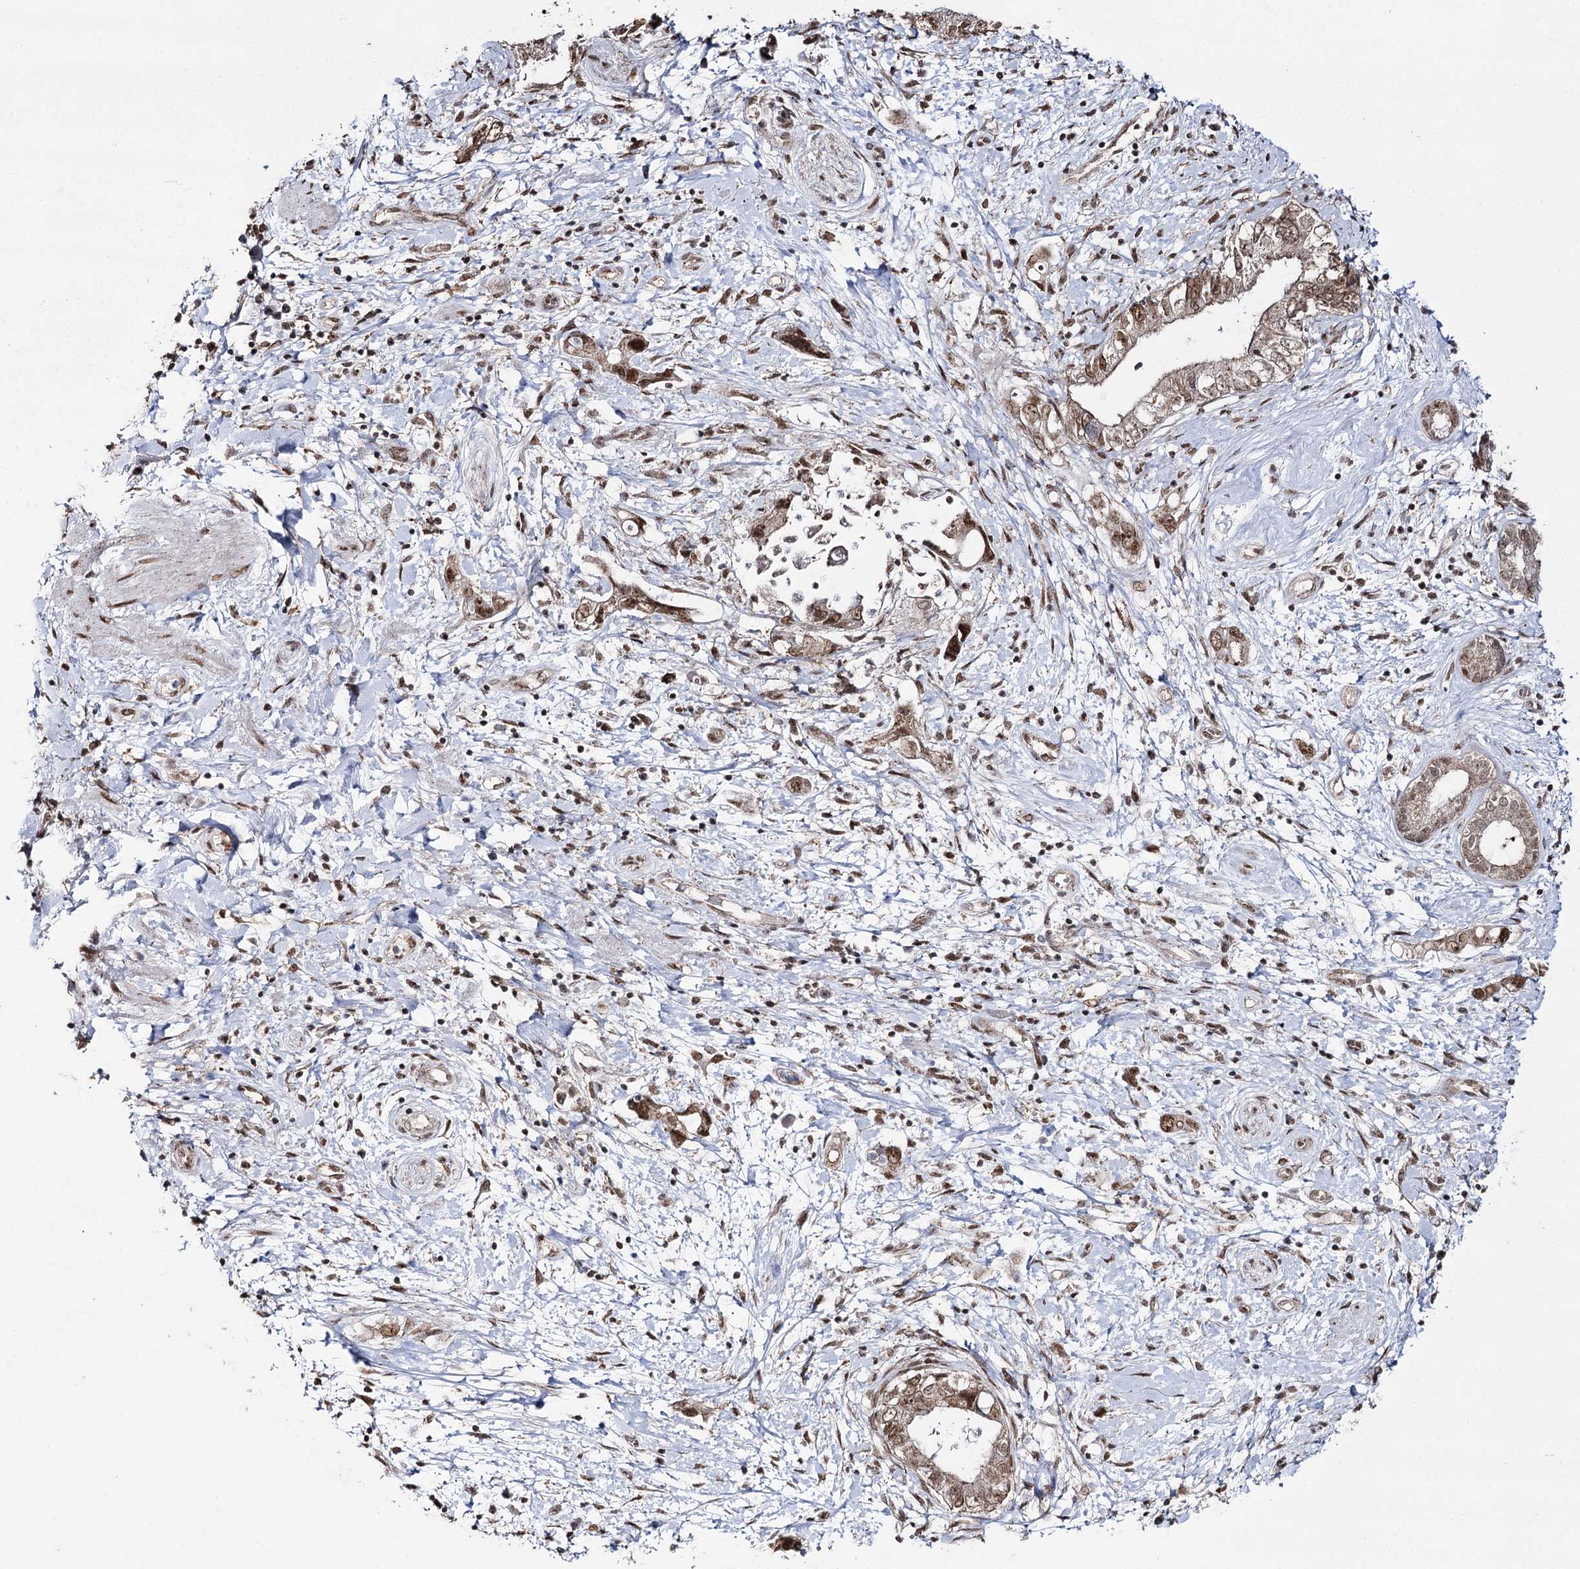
{"staining": {"intensity": "moderate", "quantity": ">75%", "location": "cytoplasmic/membranous,nuclear"}, "tissue": "pancreatic cancer", "cell_type": "Tumor cells", "image_type": "cancer", "snomed": [{"axis": "morphology", "description": "Adenocarcinoma, NOS"}, {"axis": "topography", "description": "Pancreas"}], "caption": "Immunohistochemistry (IHC) photomicrograph of human pancreatic cancer stained for a protein (brown), which shows medium levels of moderate cytoplasmic/membranous and nuclear expression in approximately >75% of tumor cells.", "gene": "VGLL4", "patient": {"sex": "female", "age": 73}}